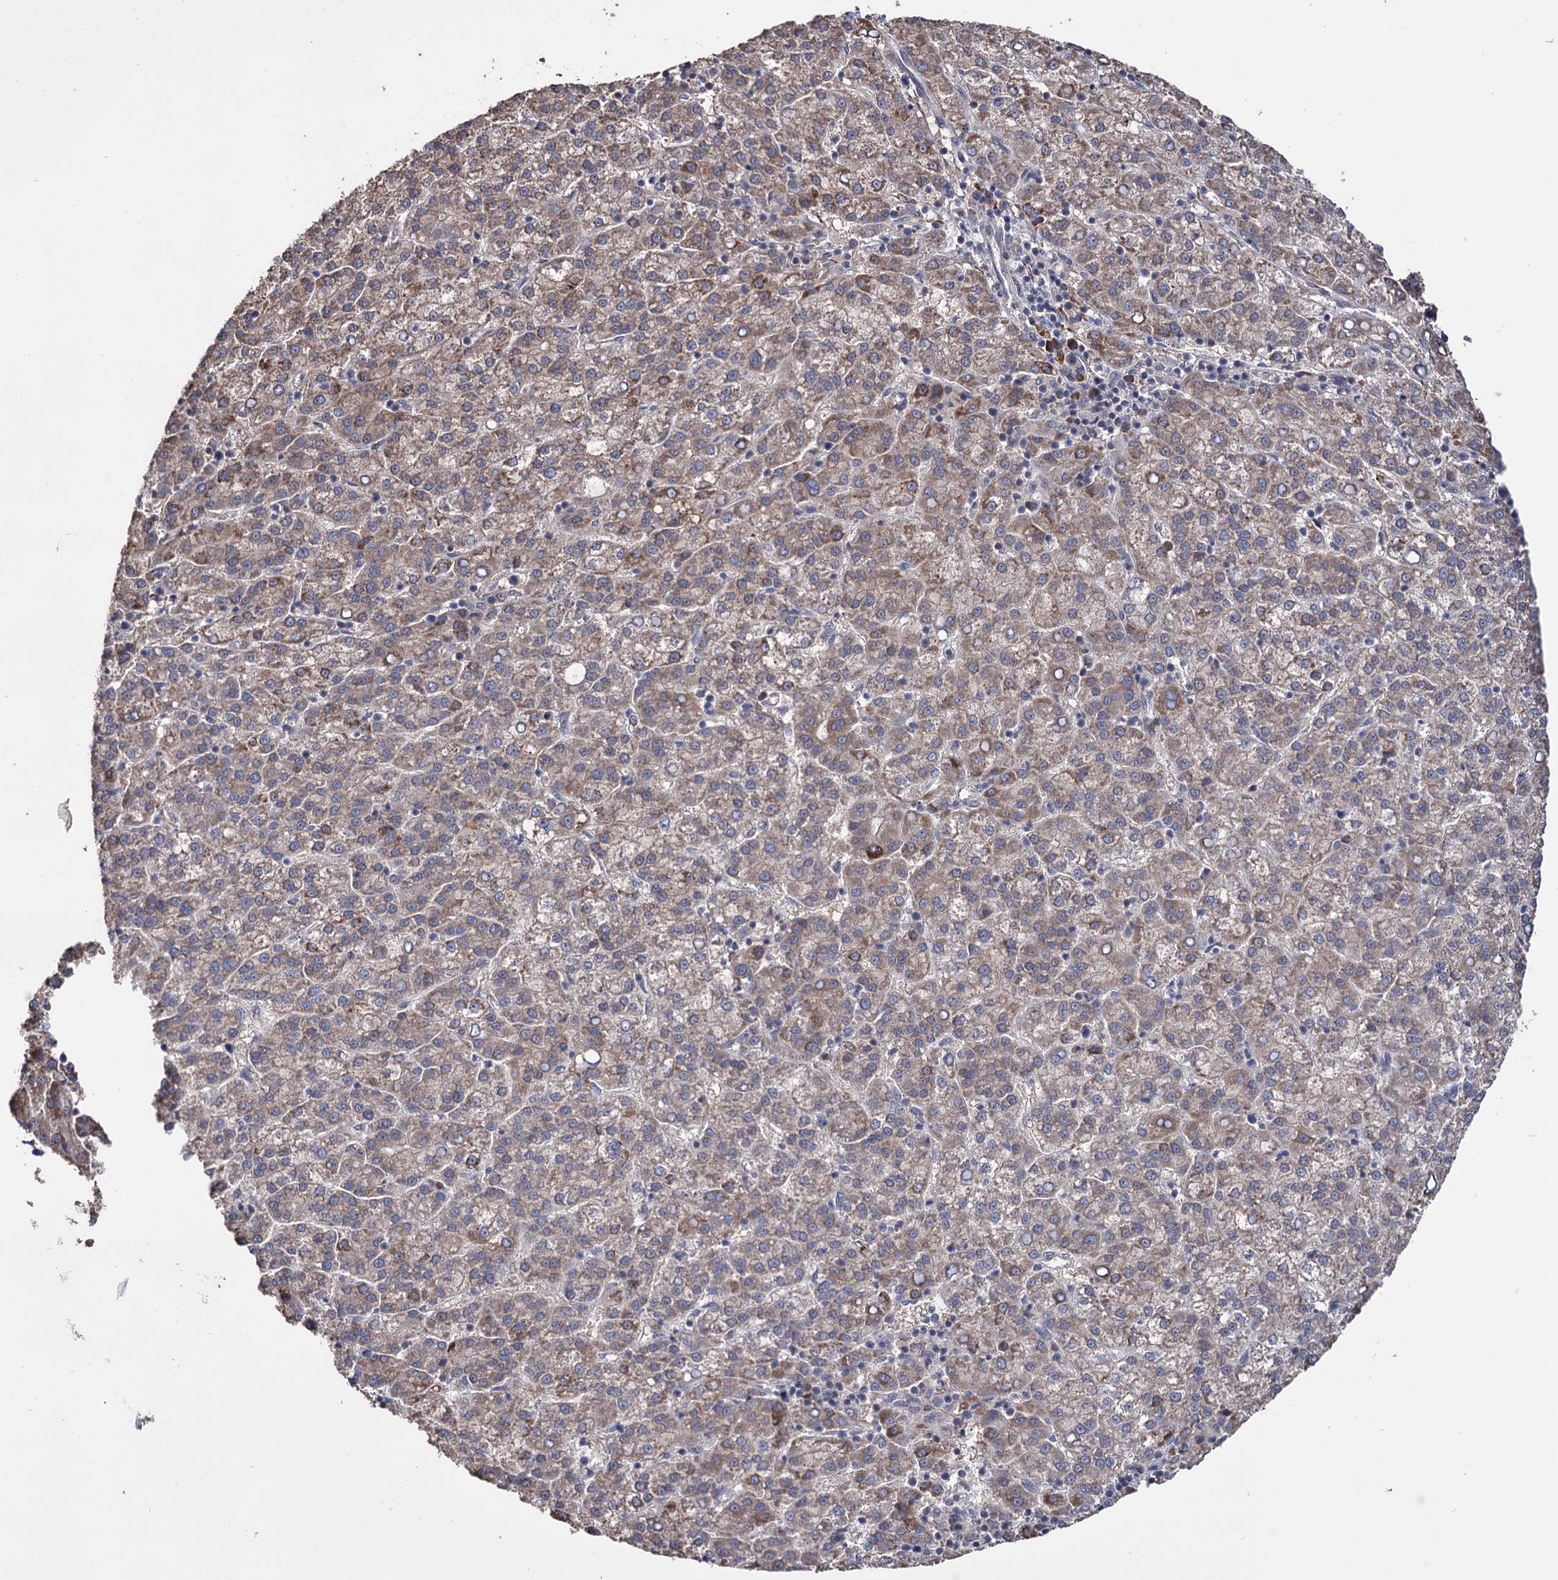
{"staining": {"intensity": "moderate", "quantity": "25%-75%", "location": "cytoplasmic/membranous"}, "tissue": "liver cancer", "cell_type": "Tumor cells", "image_type": "cancer", "snomed": [{"axis": "morphology", "description": "Carcinoma, Hepatocellular, NOS"}, {"axis": "topography", "description": "Liver"}], "caption": "Brown immunohistochemical staining in liver hepatocellular carcinoma demonstrates moderate cytoplasmic/membranous positivity in about 25%-75% of tumor cells.", "gene": "CDAN1", "patient": {"sex": "female", "age": 58}}